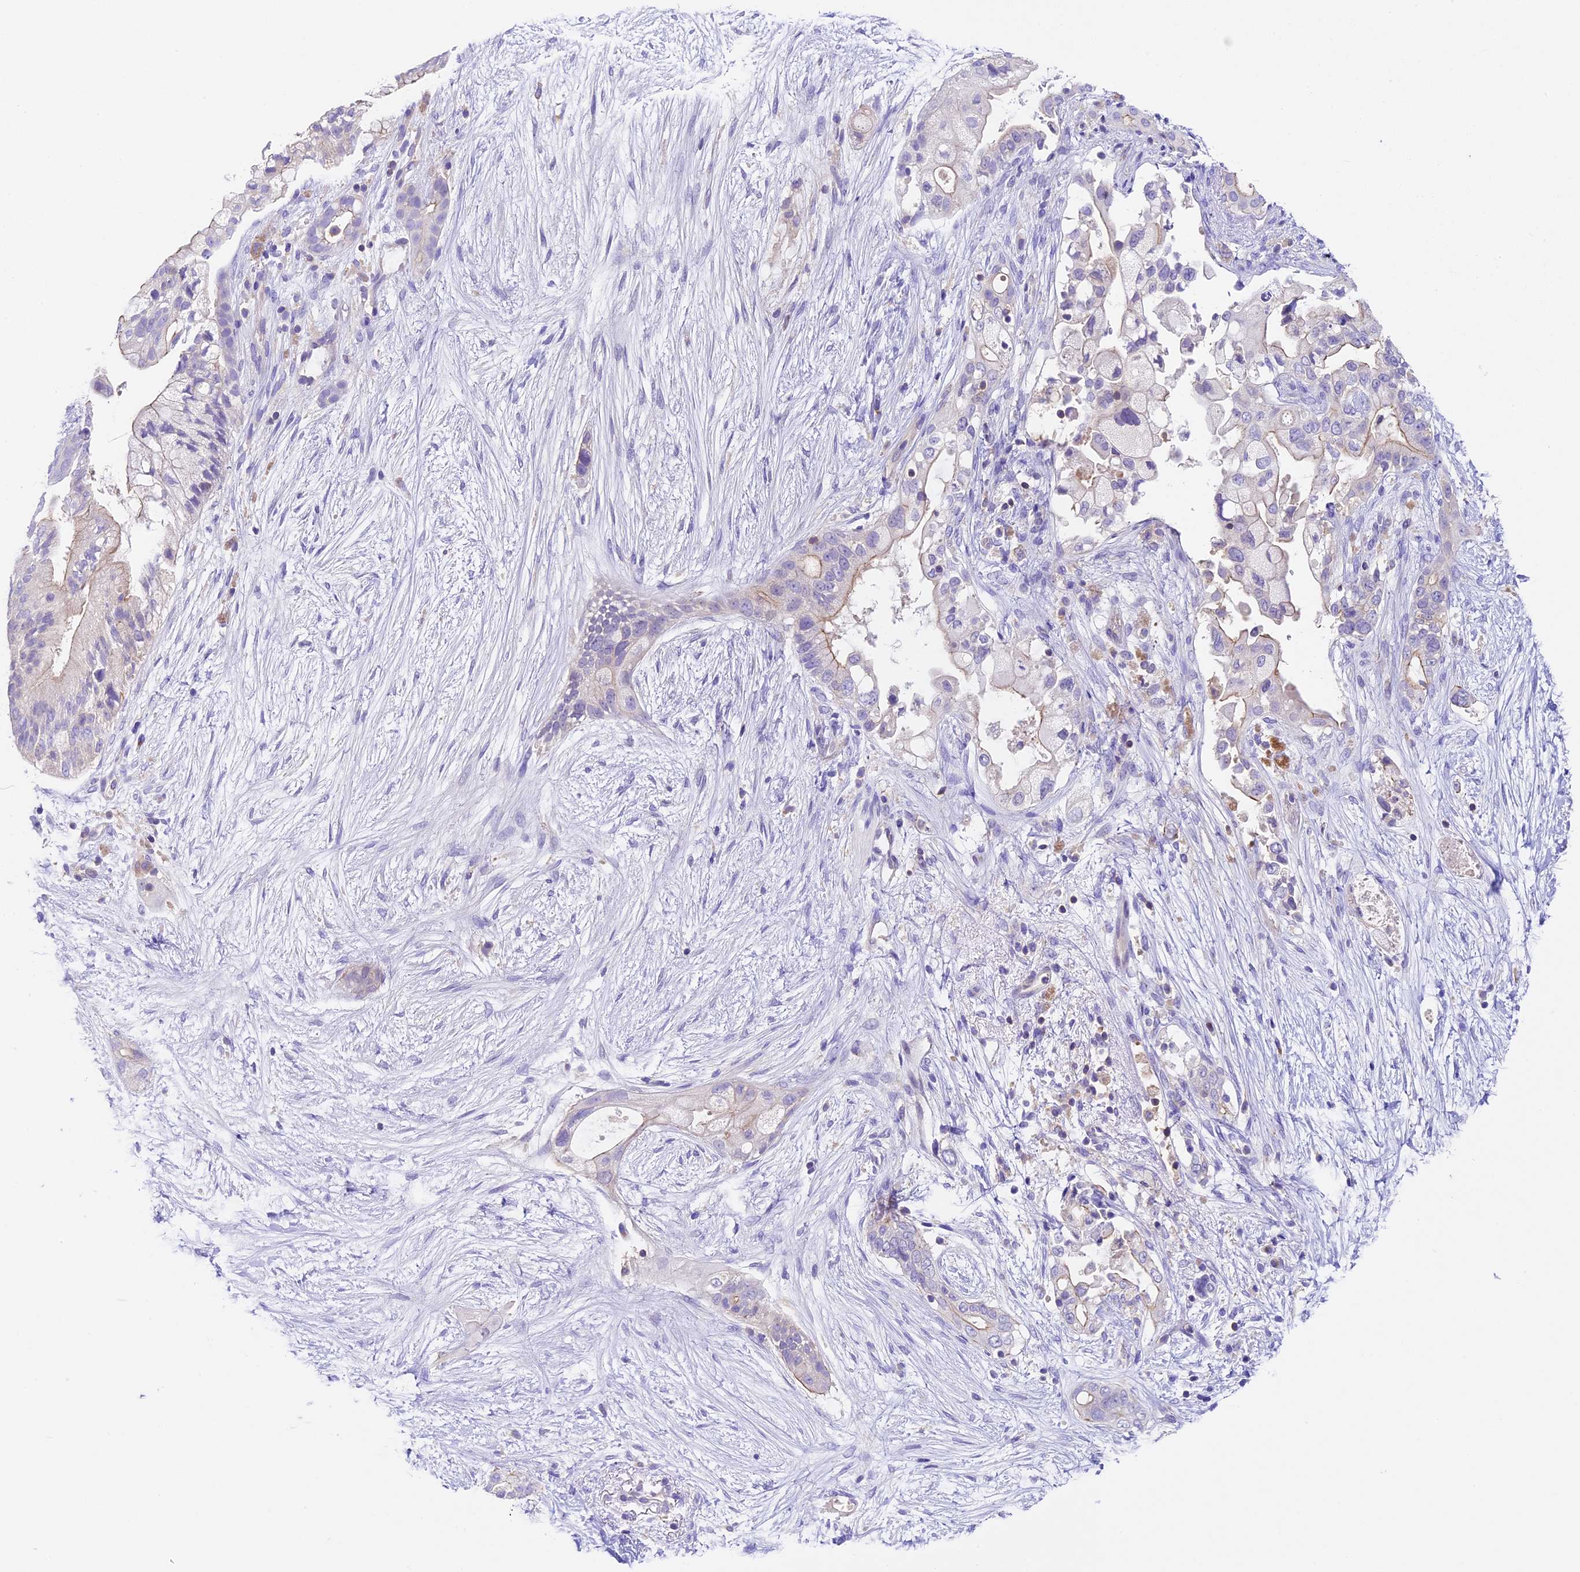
{"staining": {"intensity": "negative", "quantity": "none", "location": "none"}, "tissue": "pancreatic cancer", "cell_type": "Tumor cells", "image_type": "cancer", "snomed": [{"axis": "morphology", "description": "Adenocarcinoma, NOS"}, {"axis": "topography", "description": "Pancreas"}], "caption": "Human adenocarcinoma (pancreatic) stained for a protein using IHC displays no staining in tumor cells.", "gene": "TBC1D1", "patient": {"sex": "male", "age": 53}}